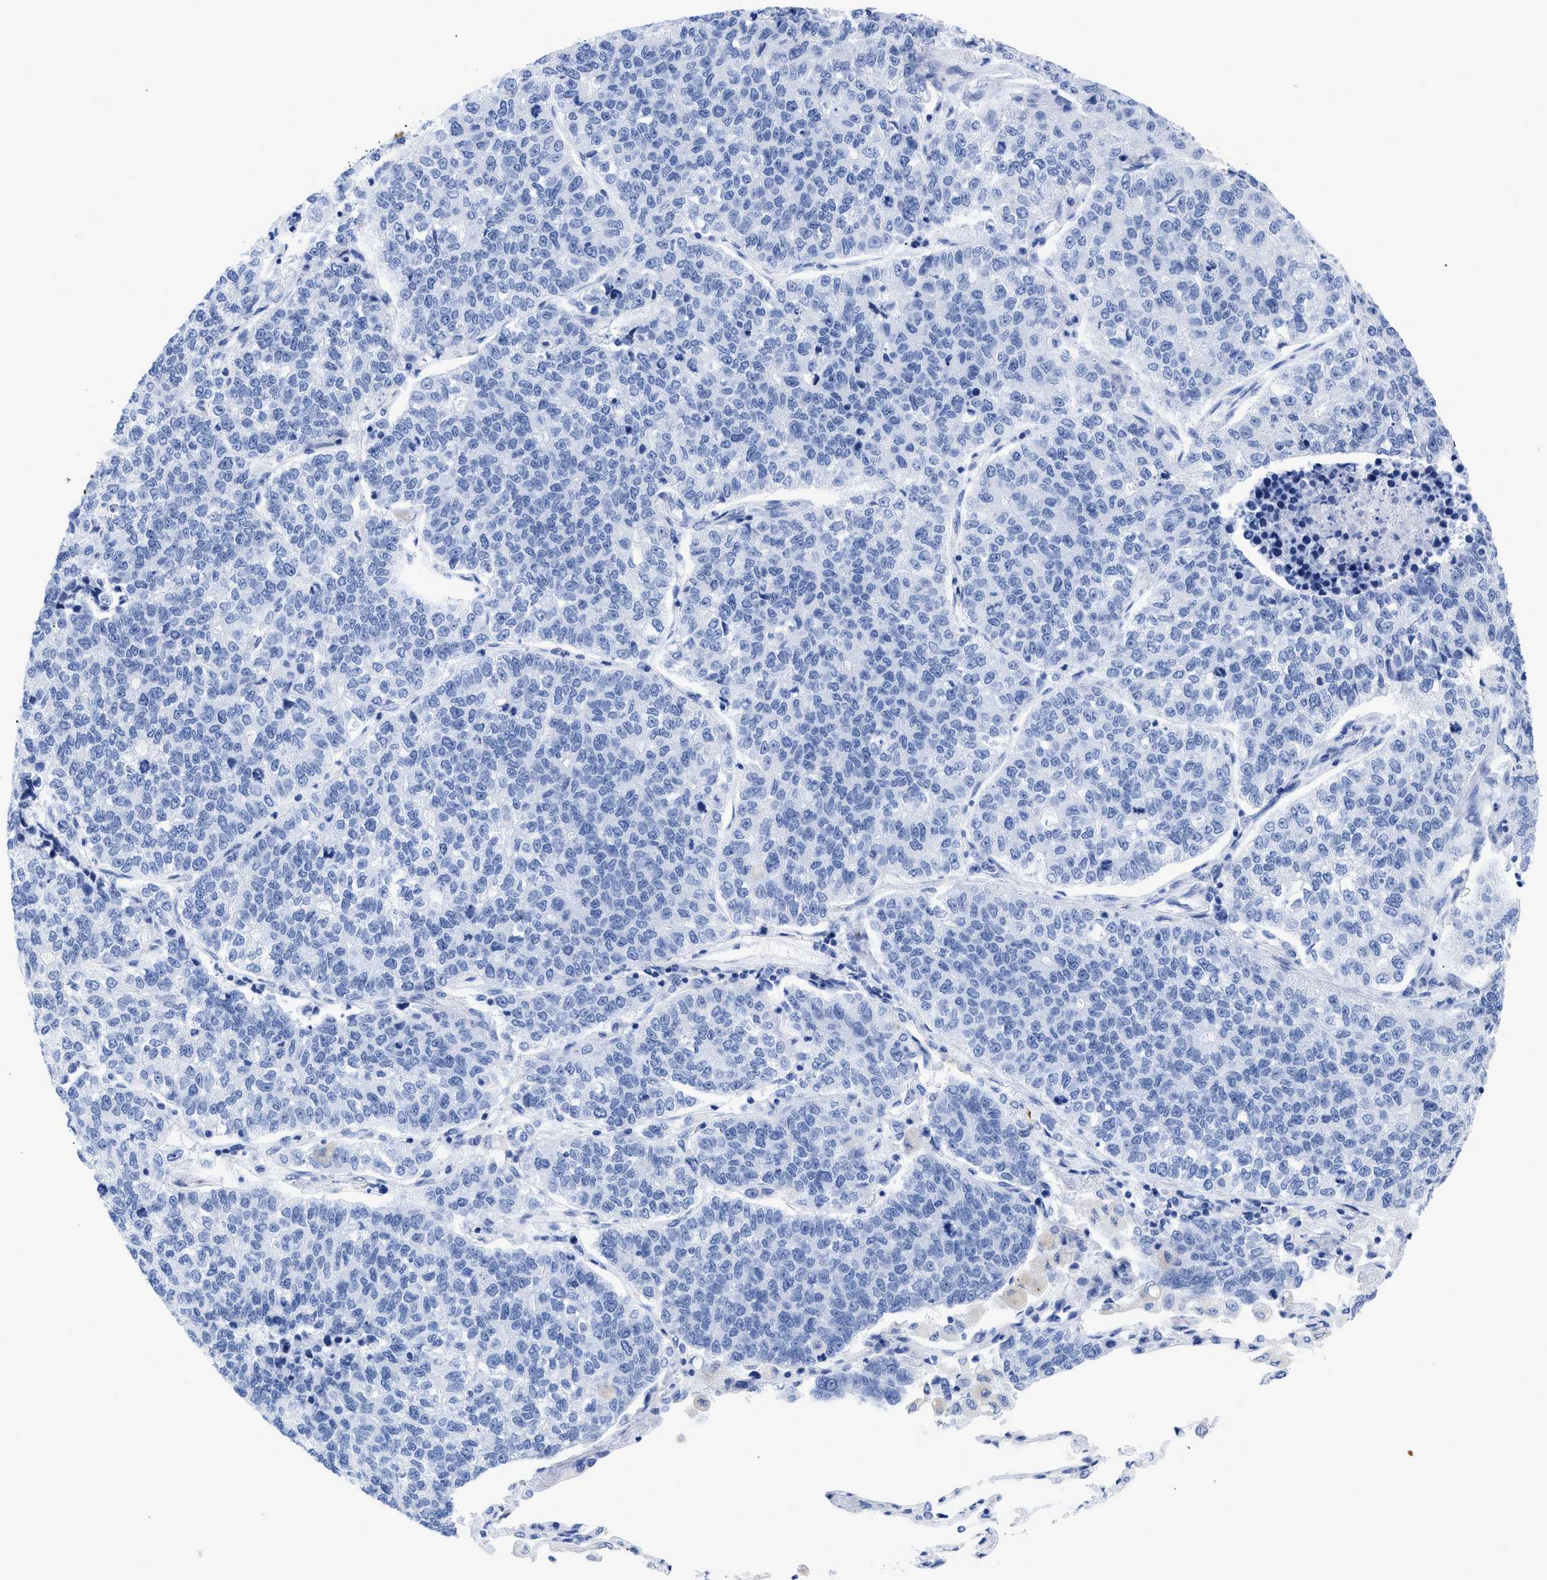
{"staining": {"intensity": "negative", "quantity": "none", "location": "none"}, "tissue": "lung cancer", "cell_type": "Tumor cells", "image_type": "cancer", "snomed": [{"axis": "morphology", "description": "Adenocarcinoma, NOS"}, {"axis": "topography", "description": "Lung"}], "caption": "This image is of lung adenocarcinoma stained with IHC to label a protein in brown with the nuclei are counter-stained blue. There is no positivity in tumor cells.", "gene": "DUSP26", "patient": {"sex": "male", "age": 49}}